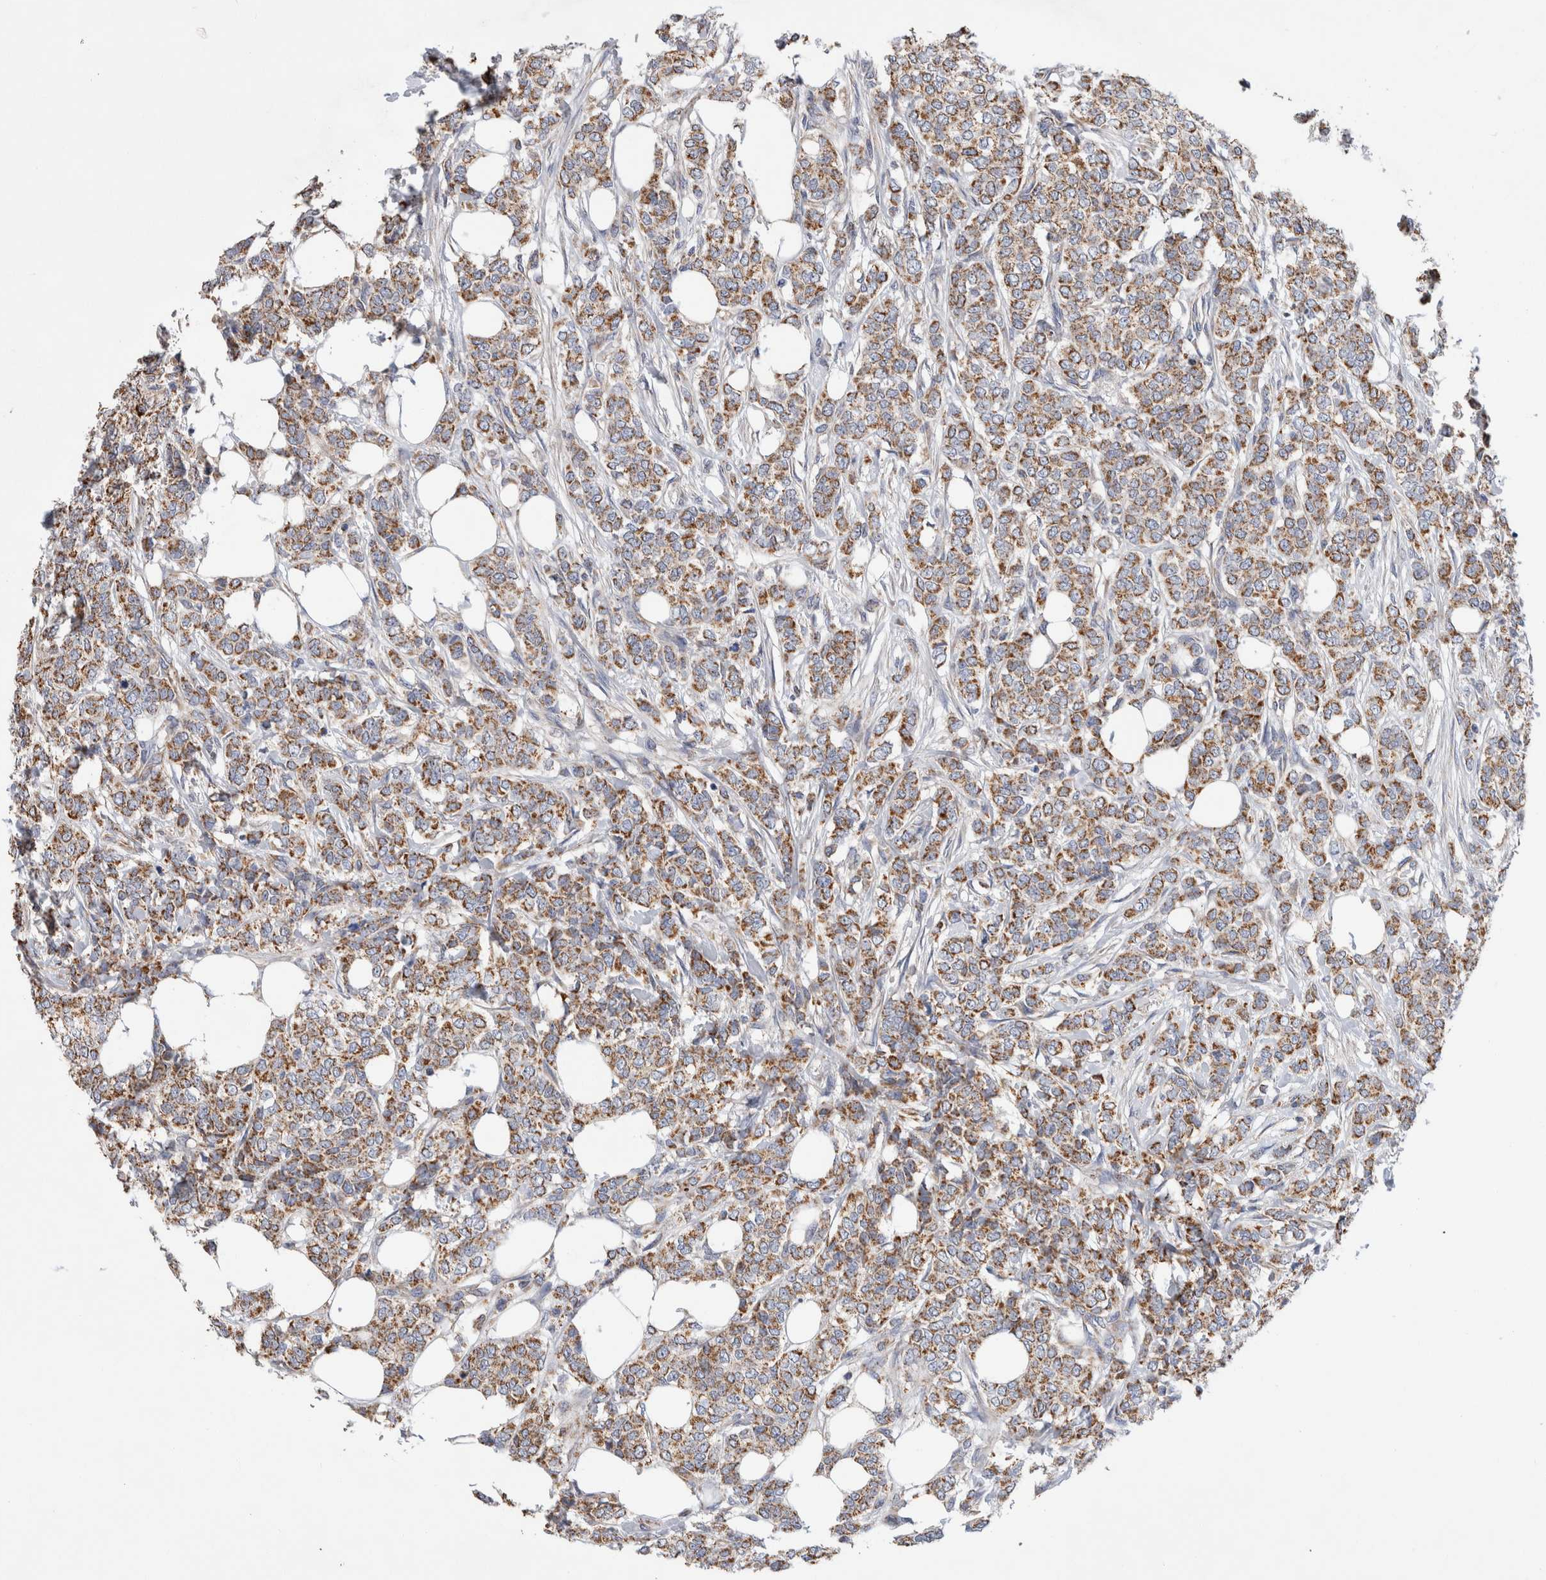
{"staining": {"intensity": "moderate", "quantity": ">75%", "location": "cytoplasmic/membranous"}, "tissue": "breast cancer", "cell_type": "Tumor cells", "image_type": "cancer", "snomed": [{"axis": "morphology", "description": "Lobular carcinoma"}, {"axis": "topography", "description": "Skin"}, {"axis": "topography", "description": "Breast"}], "caption": "There is medium levels of moderate cytoplasmic/membranous positivity in tumor cells of breast lobular carcinoma, as demonstrated by immunohistochemical staining (brown color).", "gene": "IARS2", "patient": {"sex": "female", "age": 46}}